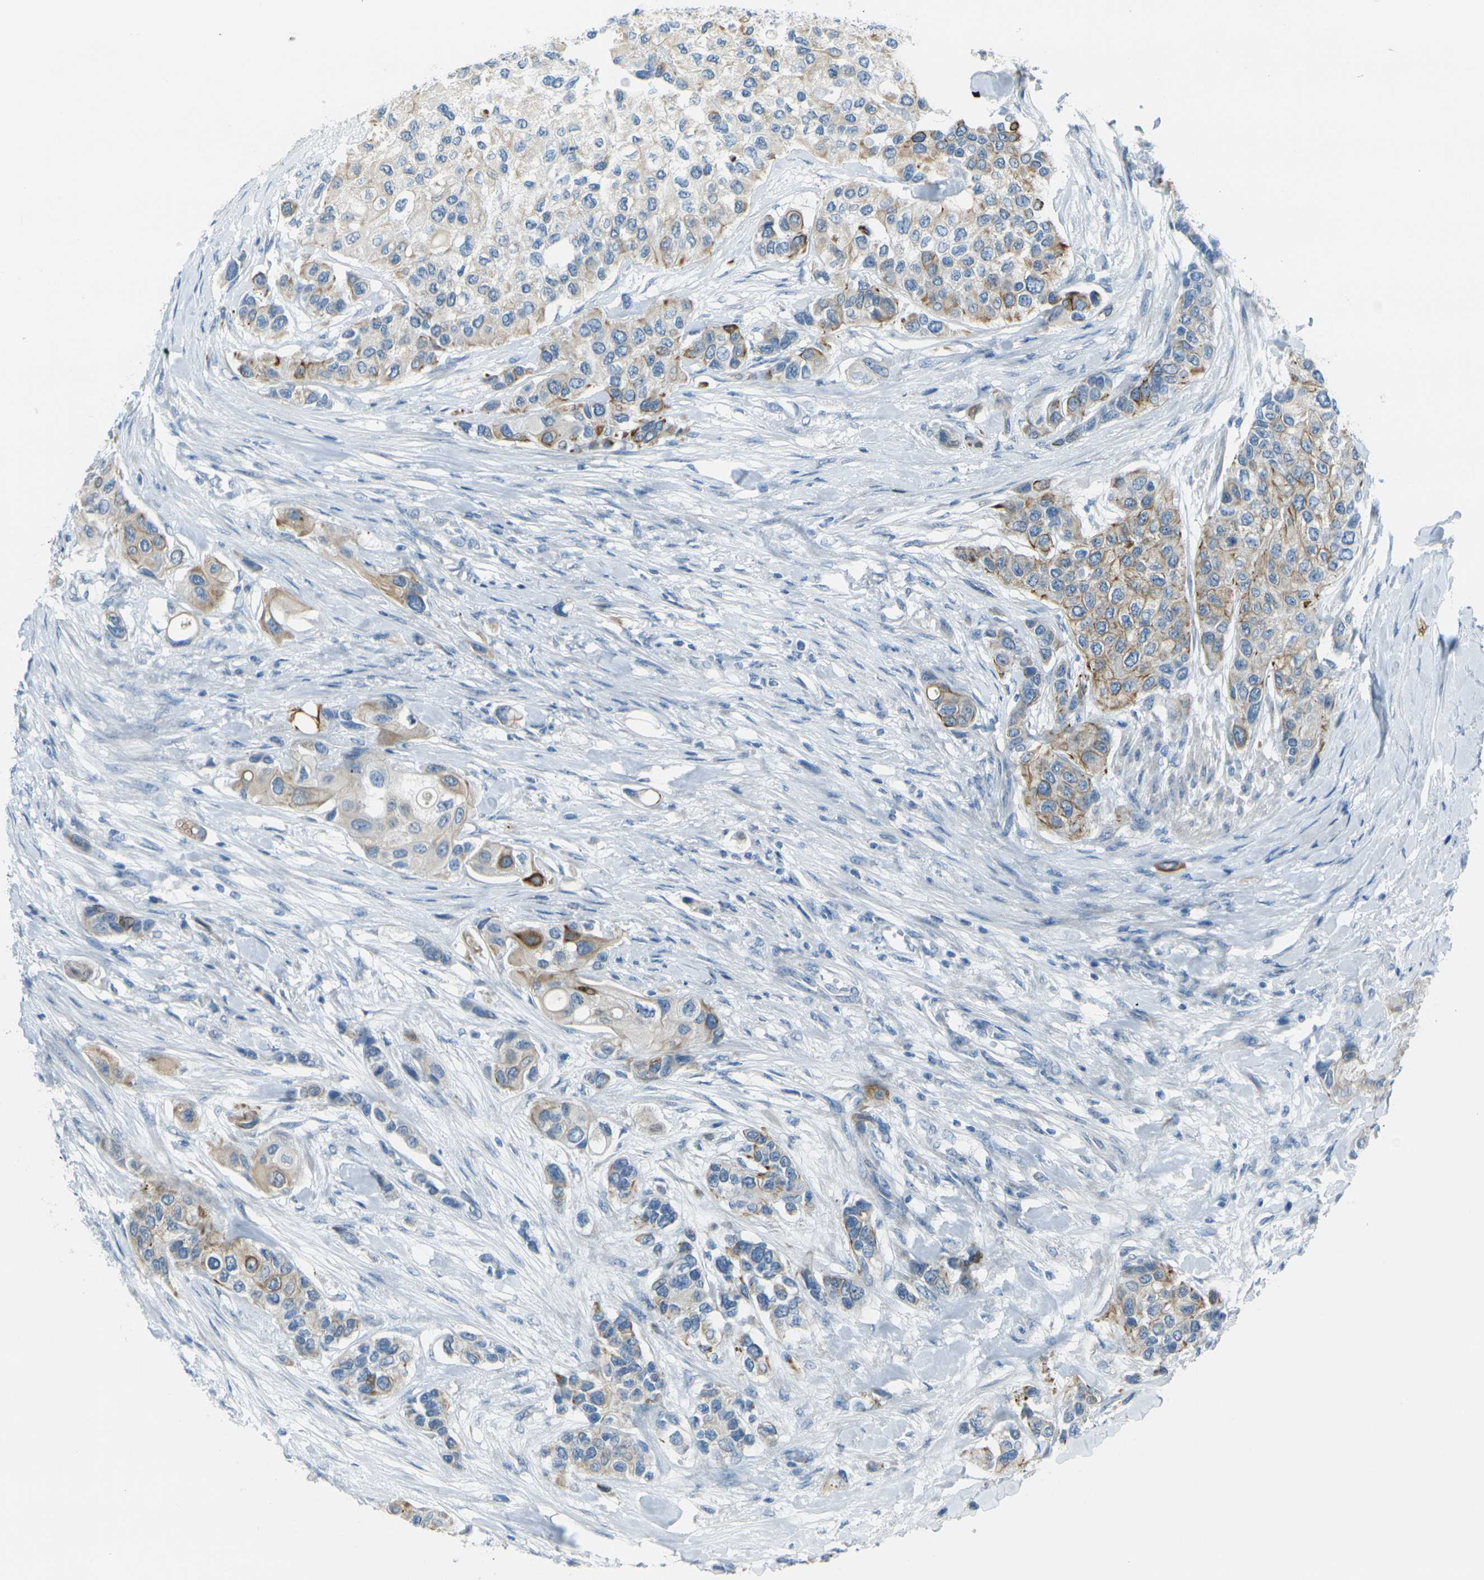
{"staining": {"intensity": "moderate", "quantity": "25%-75%", "location": "cytoplasmic/membranous"}, "tissue": "urothelial cancer", "cell_type": "Tumor cells", "image_type": "cancer", "snomed": [{"axis": "morphology", "description": "Urothelial carcinoma, High grade"}, {"axis": "topography", "description": "Urinary bladder"}], "caption": "Immunohistochemical staining of high-grade urothelial carcinoma exhibits moderate cytoplasmic/membranous protein staining in approximately 25%-75% of tumor cells.", "gene": "ANKRD46", "patient": {"sex": "female", "age": 56}}